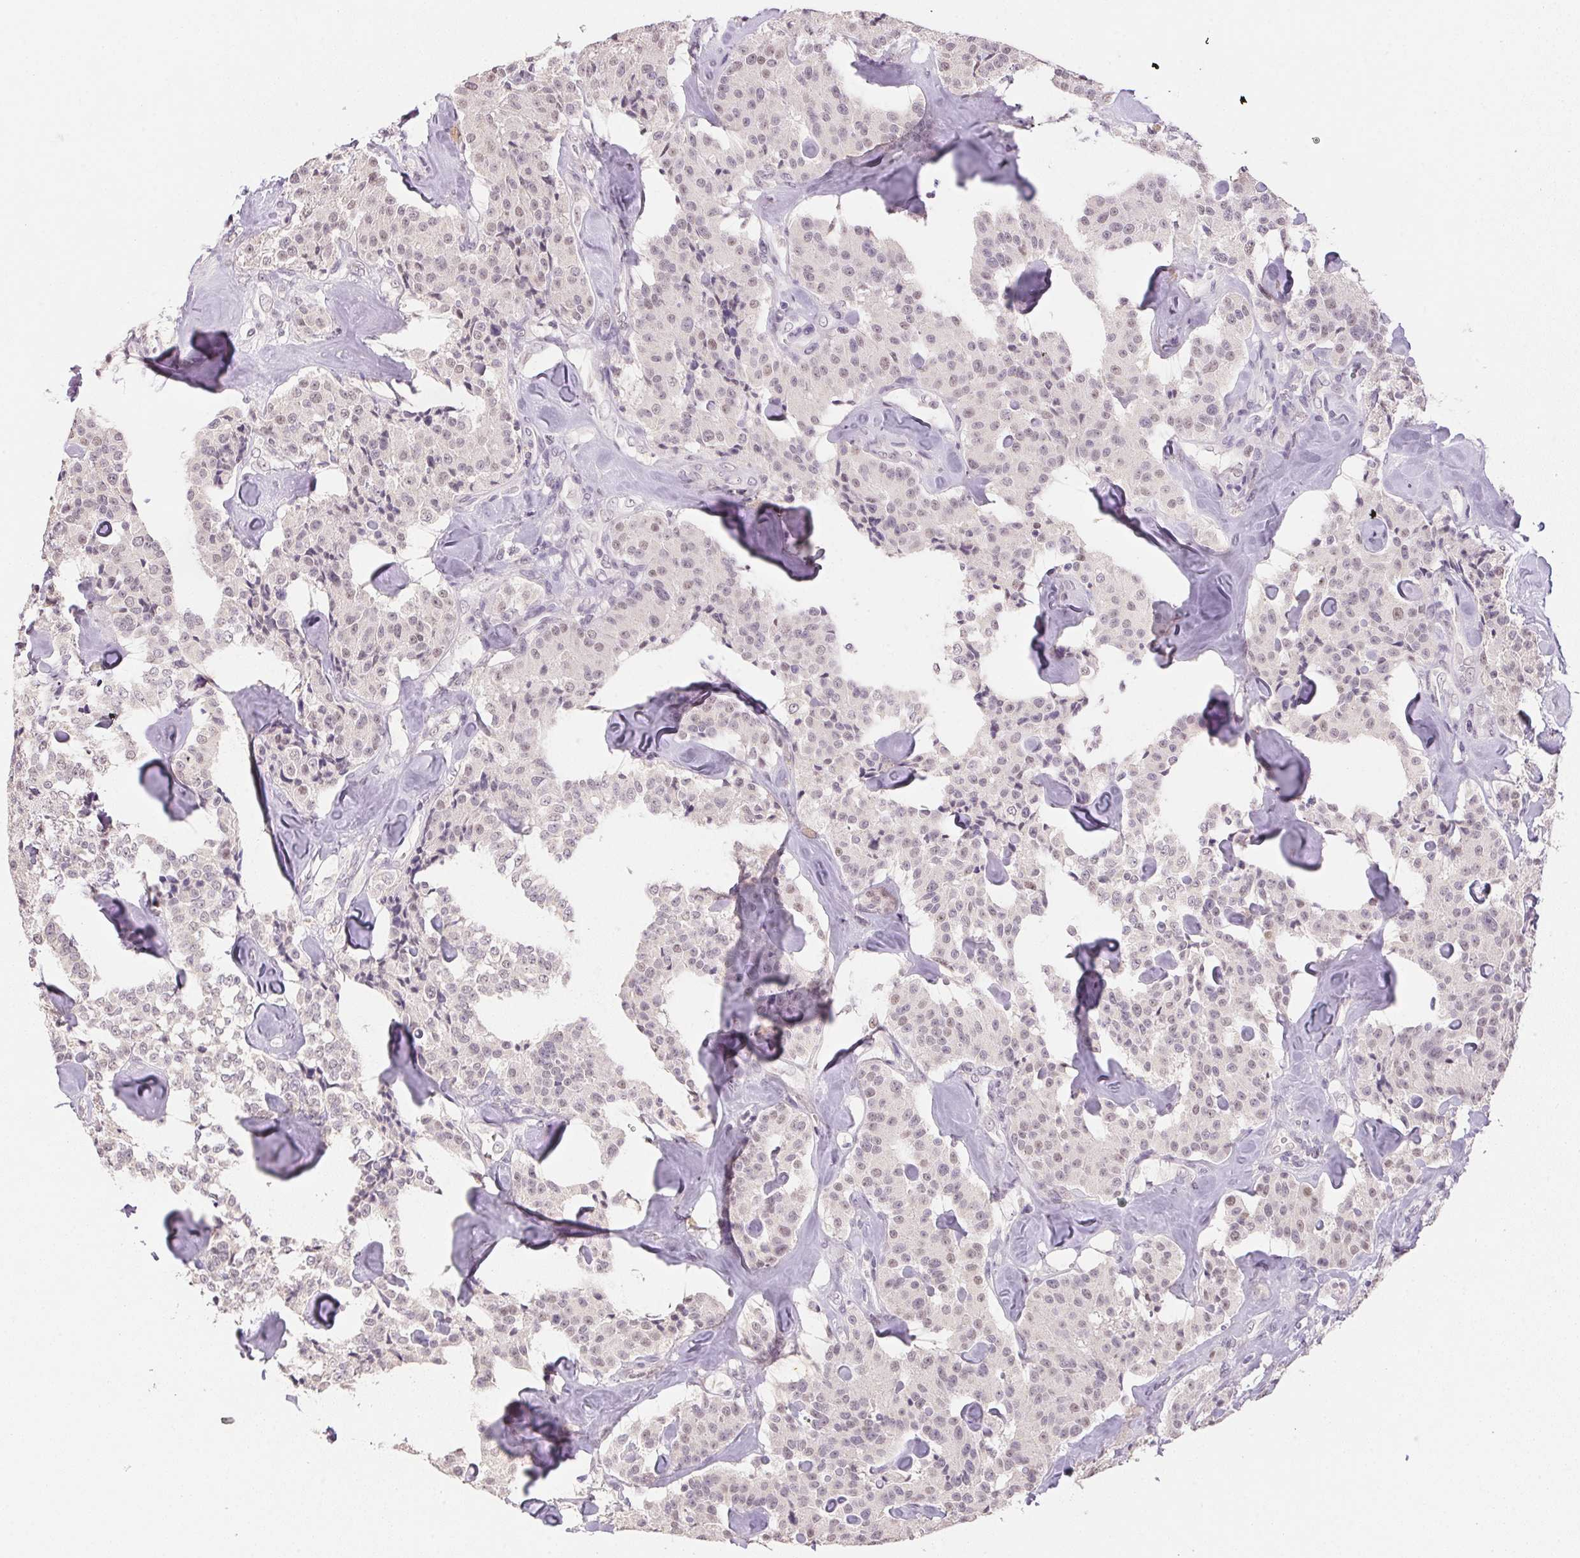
{"staining": {"intensity": "negative", "quantity": "none", "location": "none"}, "tissue": "carcinoid", "cell_type": "Tumor cells", "image_type": "cancer", "snomed": [{"axis": "morphology", "description": "Carcinoid, malignant, NOS"}, {"axis": "topography", "description": "Pancreas"}], "caption": "Immunohistochemistry (IHC) photomicrograph of malignant carcinoid stained for a protein (brown), which demonstrates no staining in tumor cells.", "gene": "POLR3G", "patient": {"sex": "male", "age": 41}}